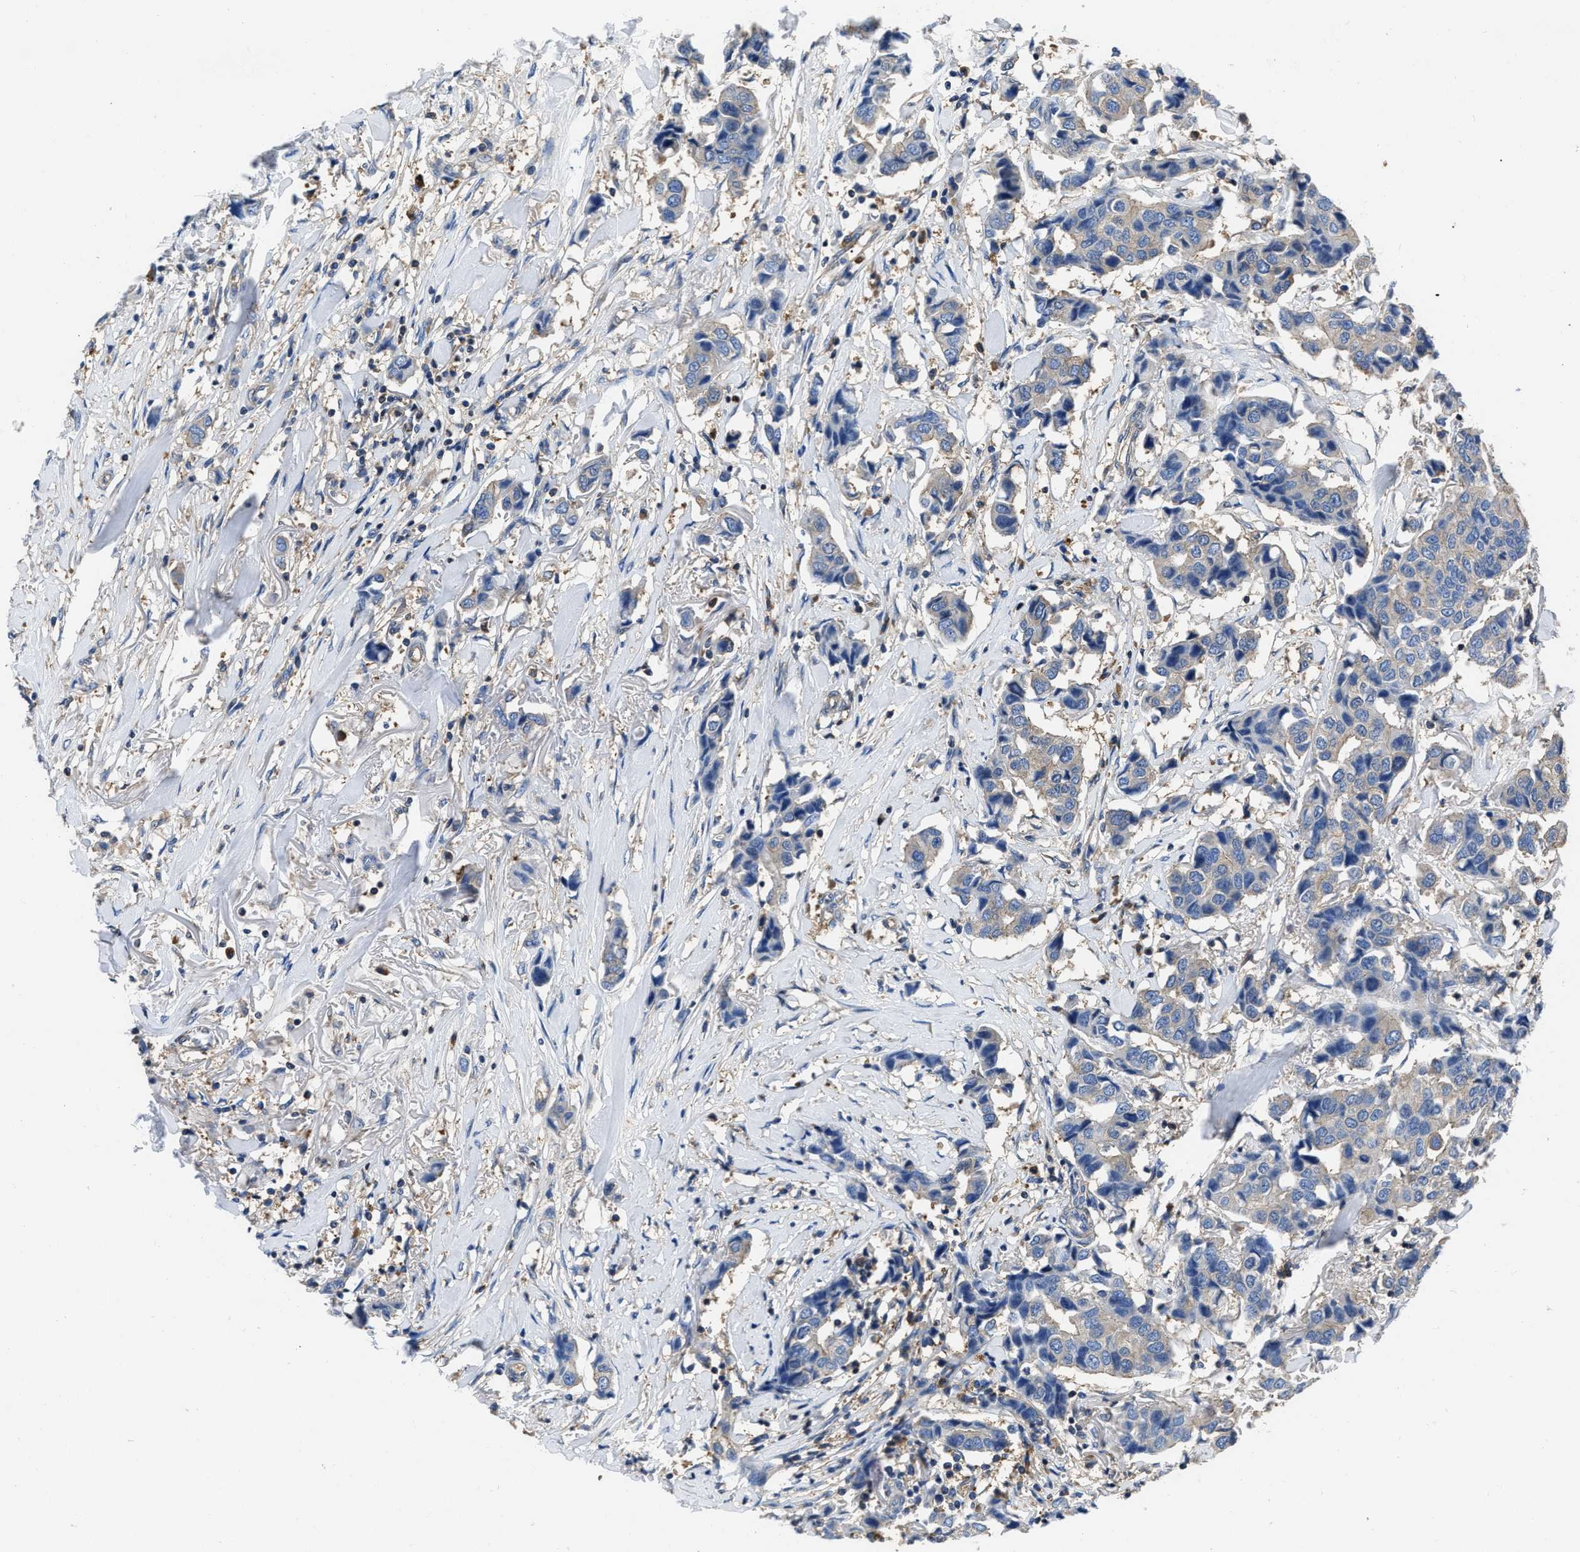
{"staining": {"intensity": "weak", "quantity": "25%-75%", "location": "cytoplasmic/membranous"}, "tissue": "breast cancer", "cell_type": "Tumor cells", "image_type": "cancer", "snomed": [{"axis": "morphology", "description": "Duct carcinoma"}, {"axis": "topography", "description": "Breast"}], "caption": "Breast cancer (invasive ductal carcinoma) stained with a brown dye exhibits weak cytoplasmic/membranous positive expression in about 25%-75% of tumor cells.", "gene": "YARS1", "patient": {"sex": "female", "age": 80}}